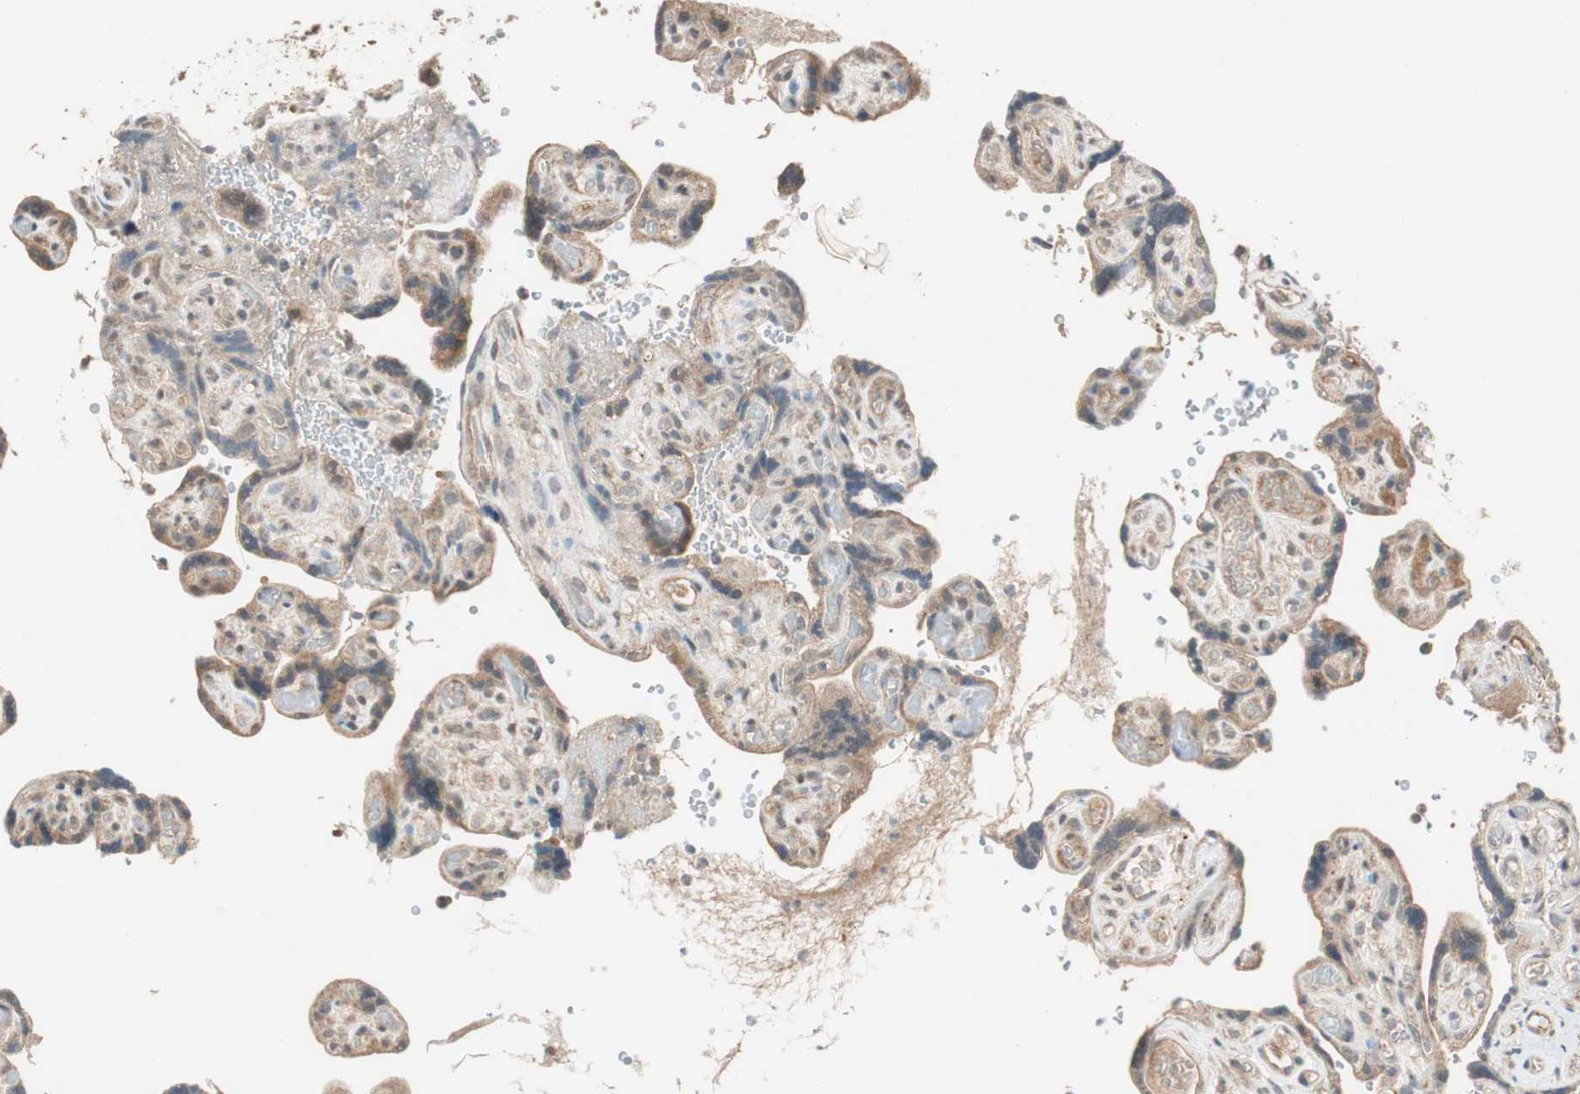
{"staining": {"intensity": "weak", "quantity": ">75%", "location": "cytoplasmic/membranous"}, "tissue": "placenta", "cell_type": "Decidual cells", "image_type": "normal", "snomed": [{"axis": "morphology", "description": "Normal tissue, NOS"}, {"axis": "topography", "description": "Placenta"}], "caption": "DAB immunohistochemical staining of normal human placenta shows weak cytoplasmic/membranous protein staining in about >75% of decidual cells.", "gene": "GLB1", "patient": {"sex": "female", "age": 30}}